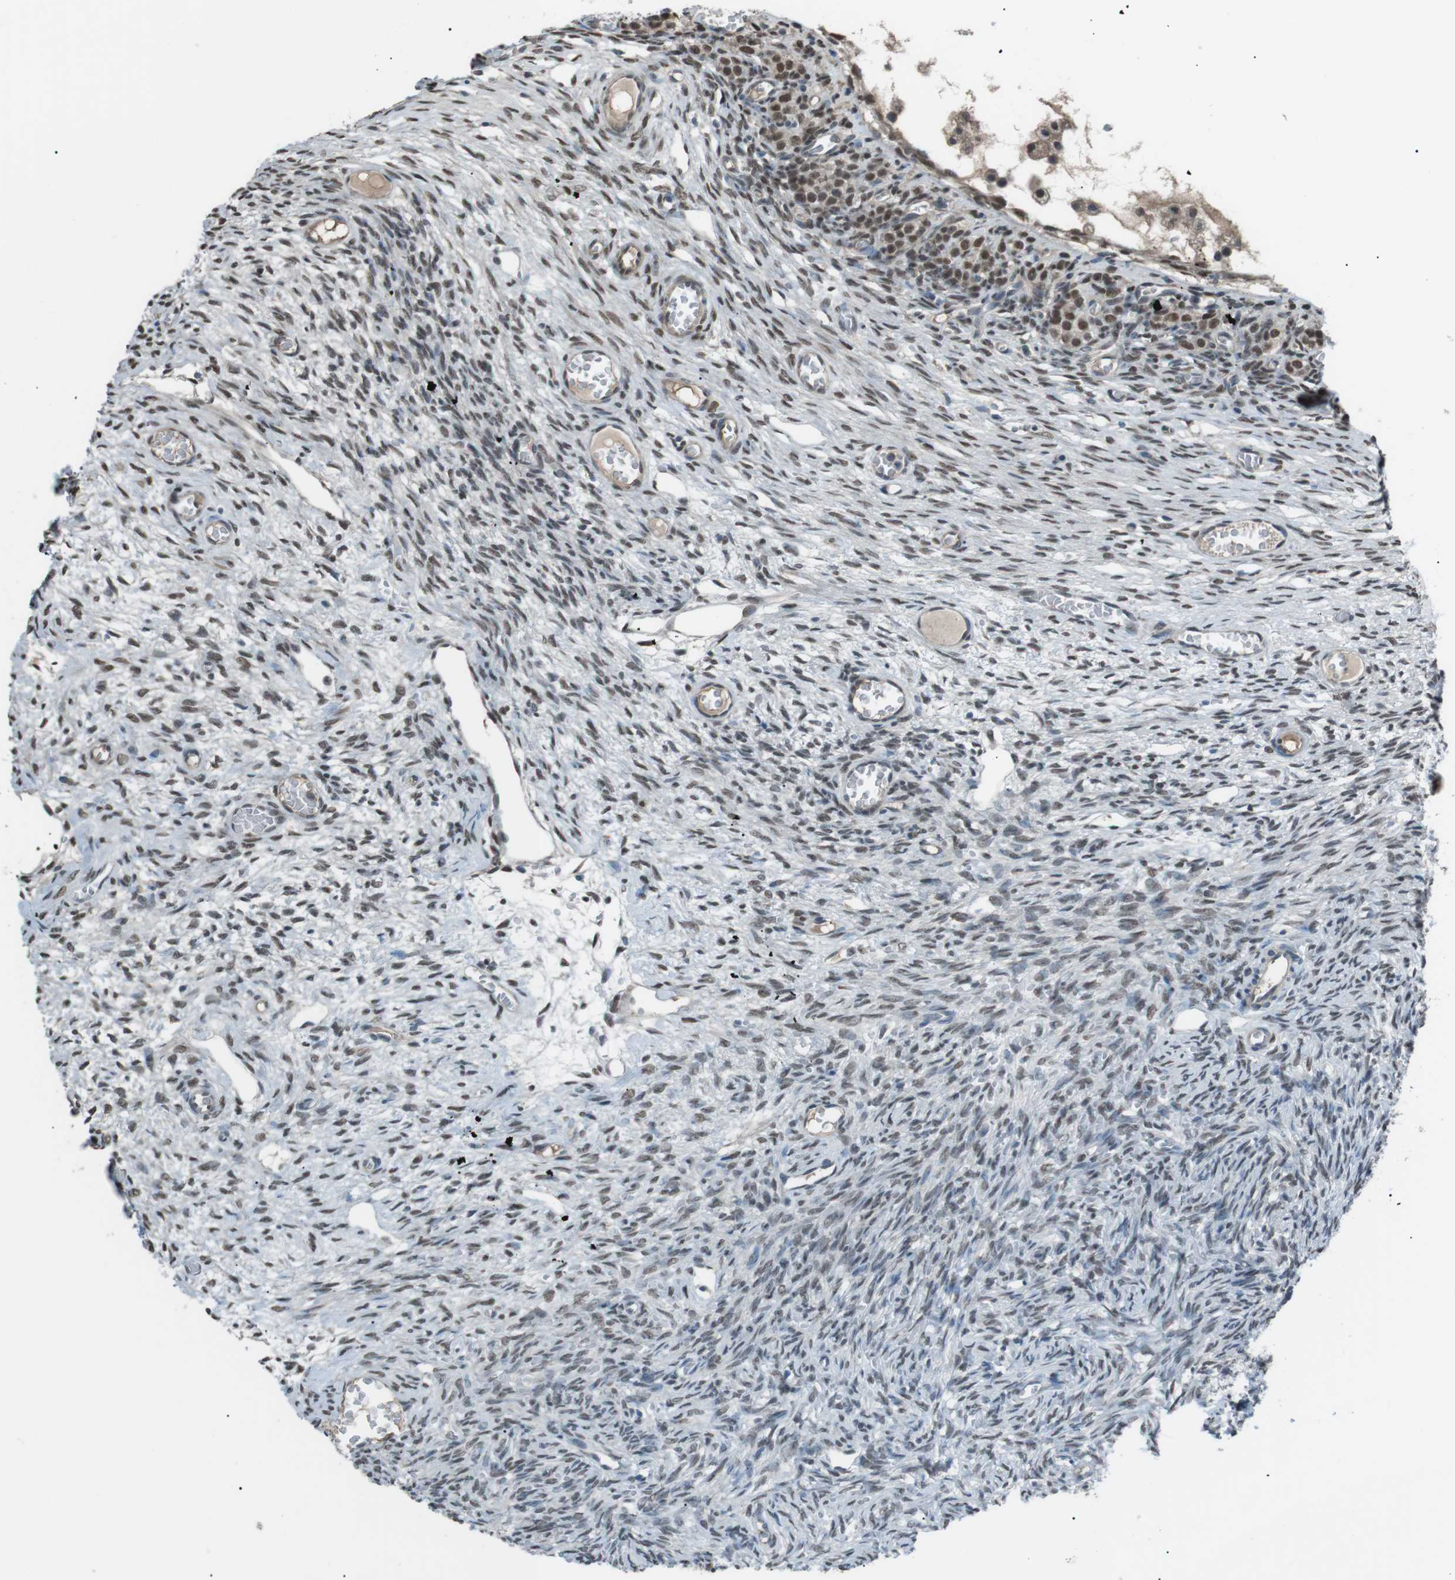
{"staining": {"intensity": "weak", "quantity": "25%-75%", "location": "nuclear"}, "tissue": "ovary", "cell_type": "Ovarian stroma cells", "image_type": "normal", "snomed": [{"axis": "morphology", "description": "Normal tissue, NOS"}, {"axis": "topography", "description": "Ovary"}], "caption": "Immunohistochemistry (IHC) (DAB) staining of normal human ovary exhibits weak nuclear protein staining in approximately 25%-75% of ovarian stroma cells.", "gene": "SRPK2", "patient": {"sex": "female", "age": 27}}